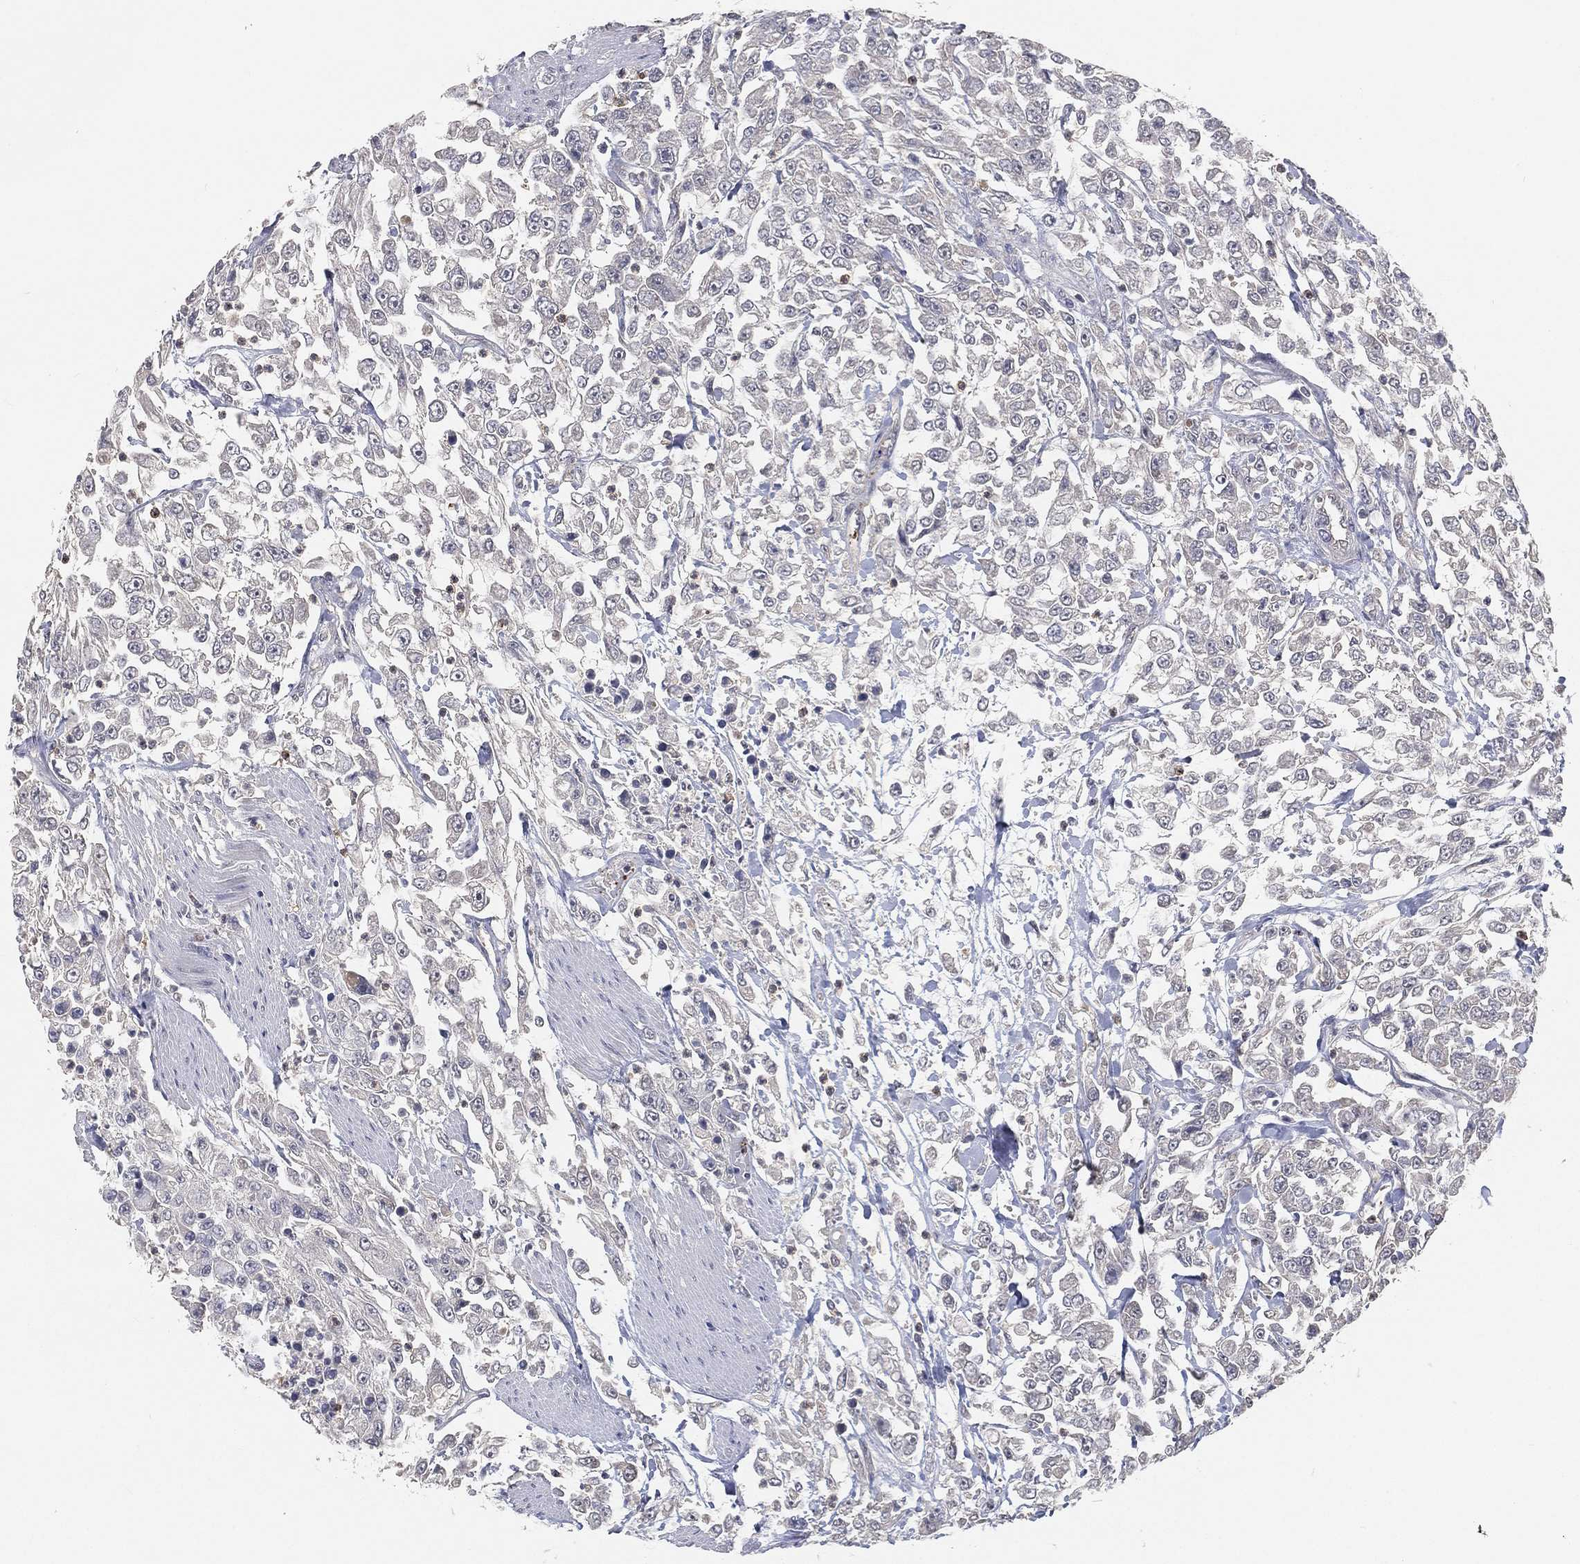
{"staining": {"intensity": "negative", "quantity": "none", "location": "none"}, "tissue": "urothelial cancer", "cell_type": "Tumor cells", "image_type": "cancer", "snomed": [{"axis": "morphology", "description": "Urothelial carcinoma, High grade"}, {"axis": "topography", "description": "Urinary bladder"}], "caption": "This histopathology image is of urothelial carcinoma (high-grade) stained with IHC to label a protein in brown with the nuclei are counter-stained blue. There is no positivity in tumor cells.", "gene": "MAPK1", "patient": {"sex": "male", "age": 46}}